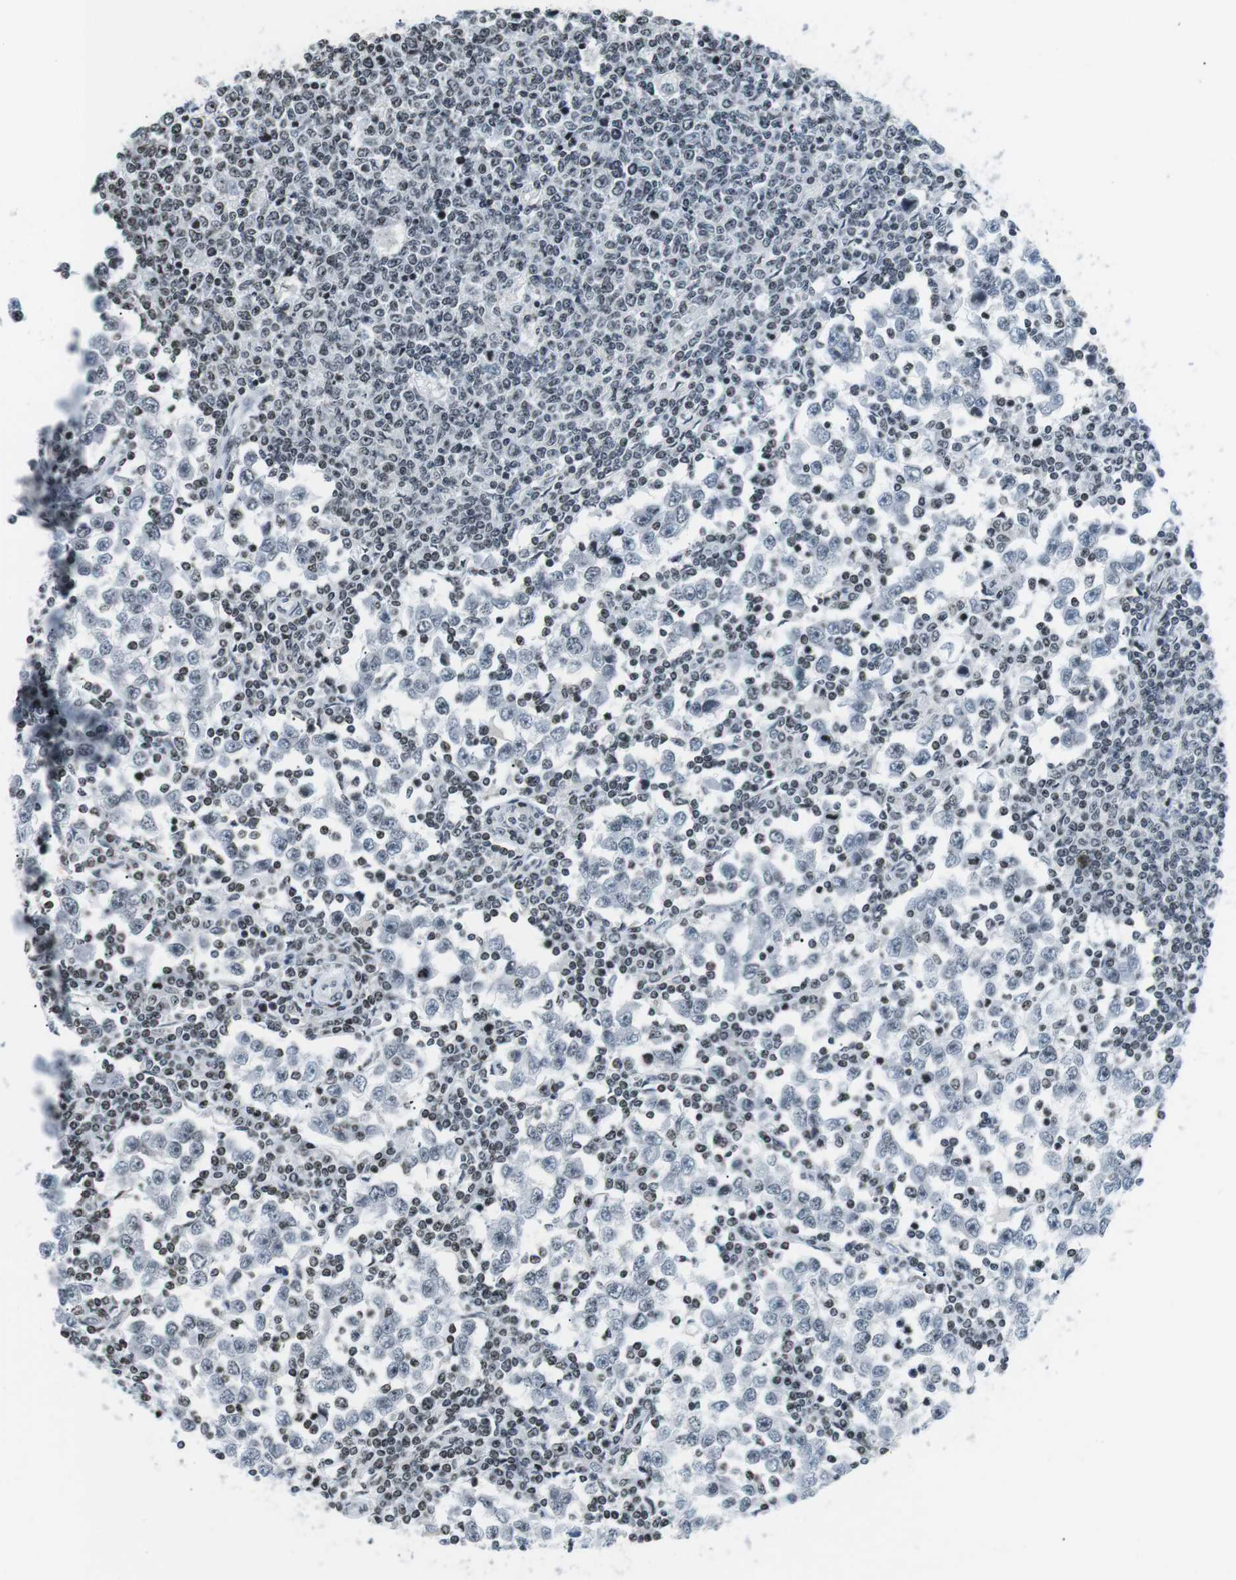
{"staining": {"intensity": "negative", "quantity": "none", "location": "none"}, "tissue": "testis cancer", "cell_type": "Tumor cells", "image_type": "cancer", "snomed": [{"axis": "morphology", "description": "Seminoma, NOS"}, {"axis": "topography", "description": "Testis"}], "caption": "Immunohistochemical staining of seminoma (testis) reveals no significant expression in tumor cells.", "gene": "E2F2", "patient": {"sex": "male", "age": 65}}